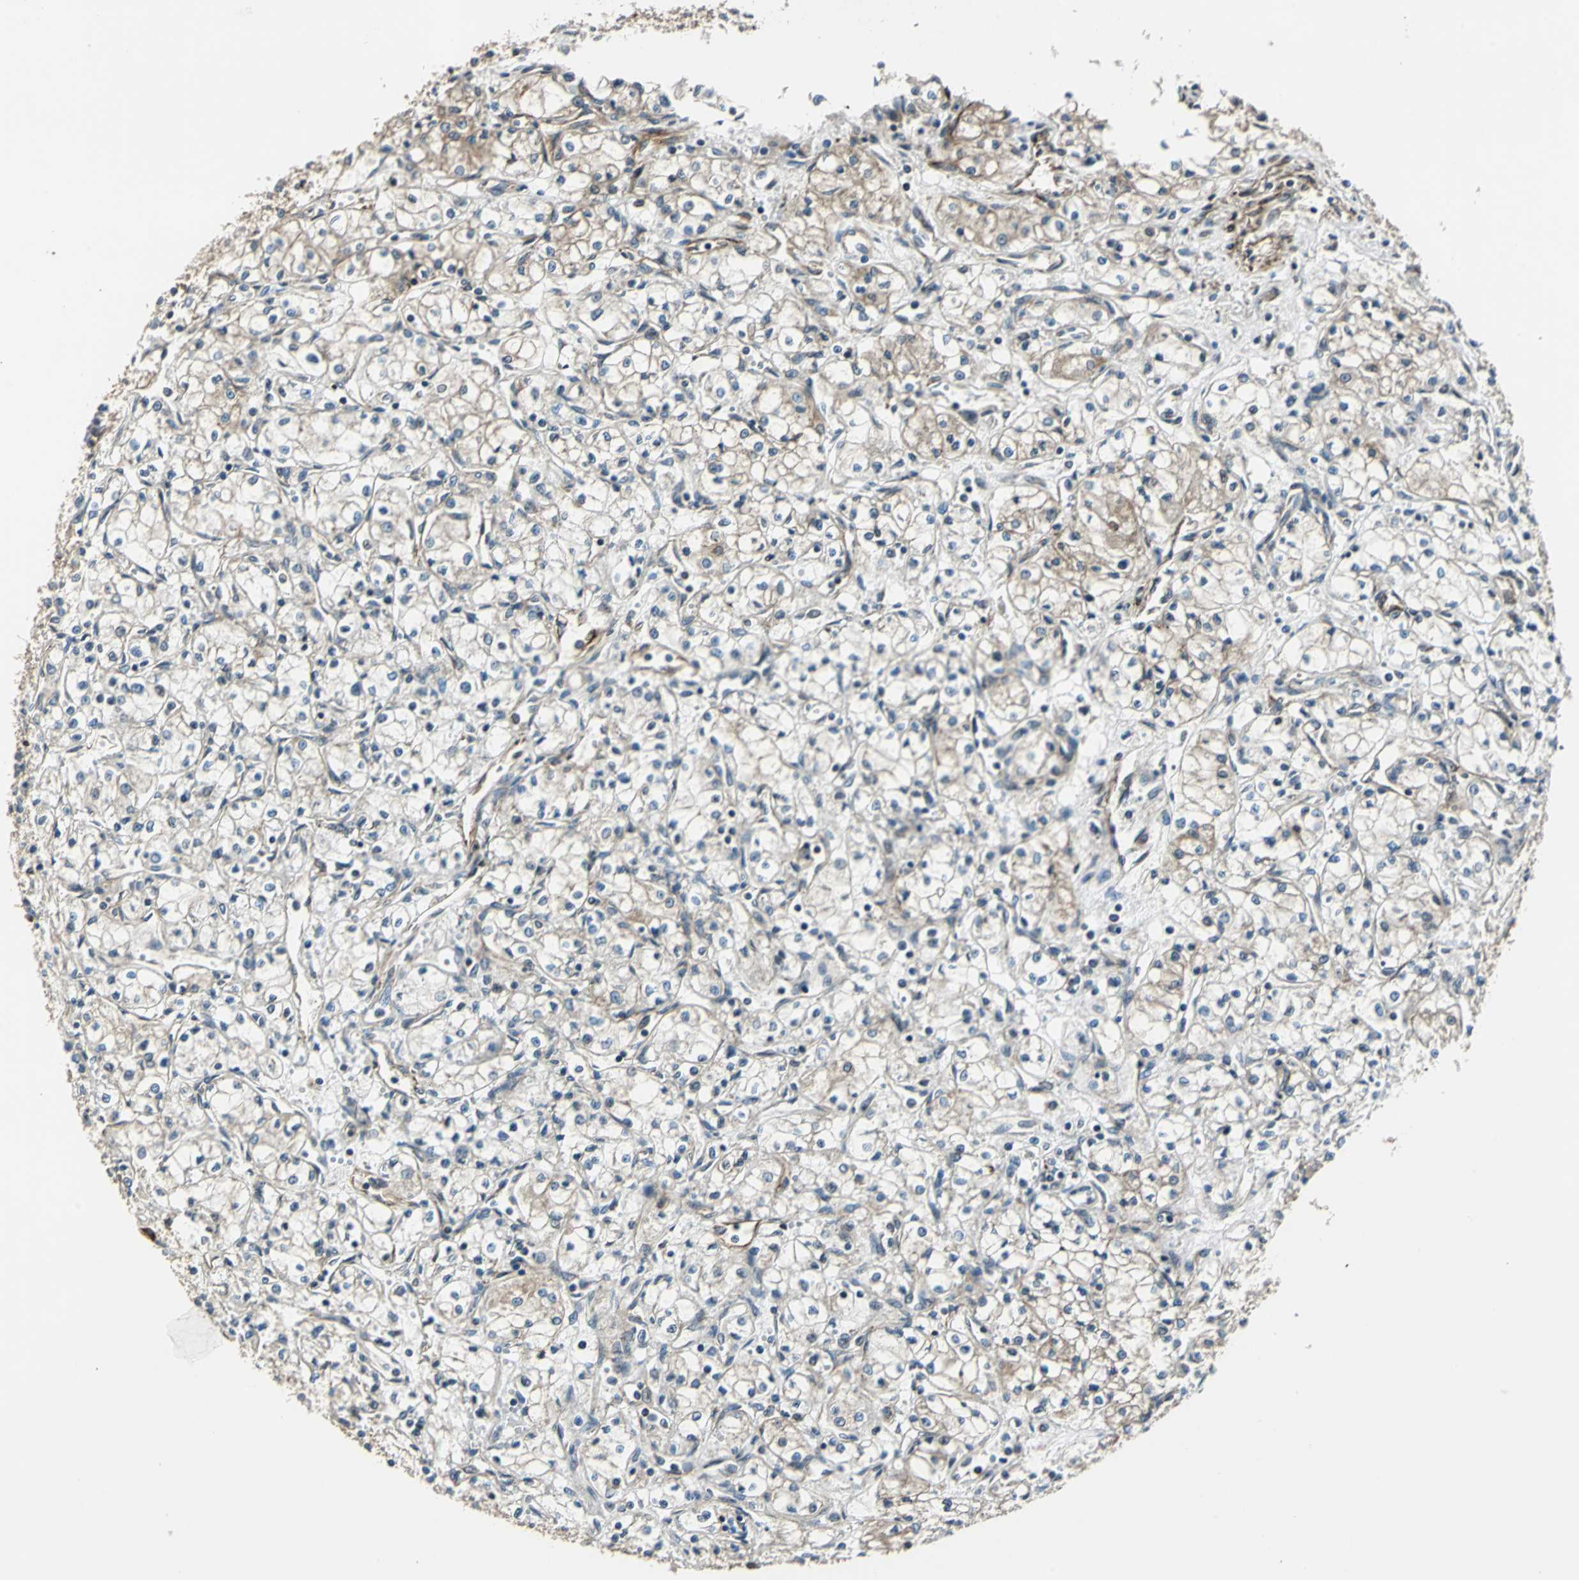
{"staining": {"intensity": "weak", "quantity": "25%-75%", "location": "cytoplasmic/membranous"}, "tissue": "renal cancer", "cell_type": "Tumor cells", "image_type": "cancer", "snomed": [{"axis": "morphology", "description": "Normal tissue, NOS"}, {"axis": "morphology", "description": "Adenocarcinoma, NOS"}, {"axis": "topography", "description": "Kidney"}], "caption": "Weak cytoplasmic/membranous protein staining is identified in approximately 25%-75% of tumor cells in renal cancer (adenocarcinoma). The protein of interest is shown in brown color, while the nuclei are stained blue.", "gene": "HTATIP2", "patient": {"sex": "male", "age": 59}}